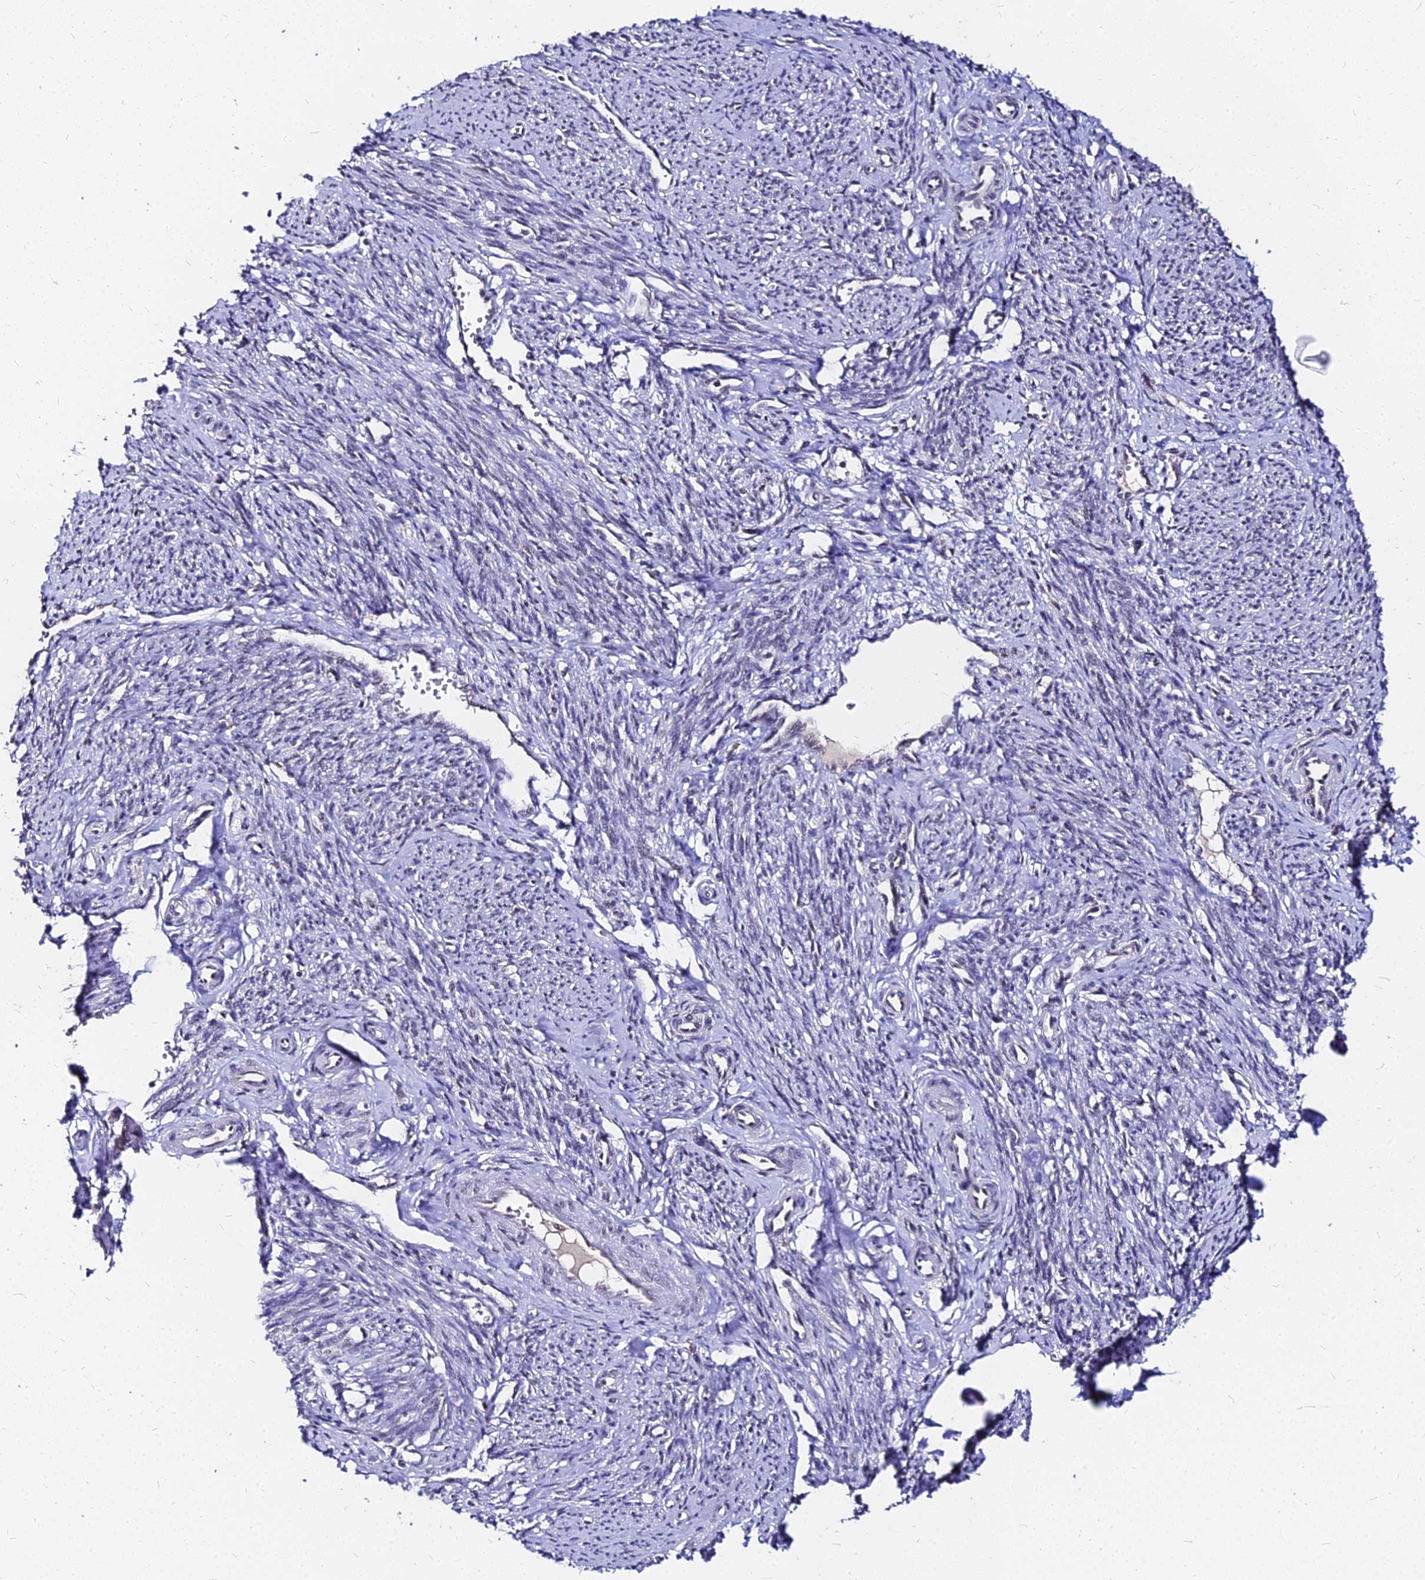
{"staining": {"intensity": "weak", "quantity": "25%-75%", "location": "nuclear"}, "tissue": "smooth muscle", "cell_type": "Smooth muscle cells", "image_type": "normal", "snomed": [{"axis": "morphology", "description": "Normal tissue, NOS"}, {"axis": "topography", "description": "Smooth muscle"}, {"axis": "topography", "description": "Uterus"}], "caption": "Protein expression analysis of normal smooth muscle exhibits weak nuclear expression in about 25%-75% of smooth muscle cells.", "gene": "RNF121", "patient": {"sex": "female", "age": 59}}